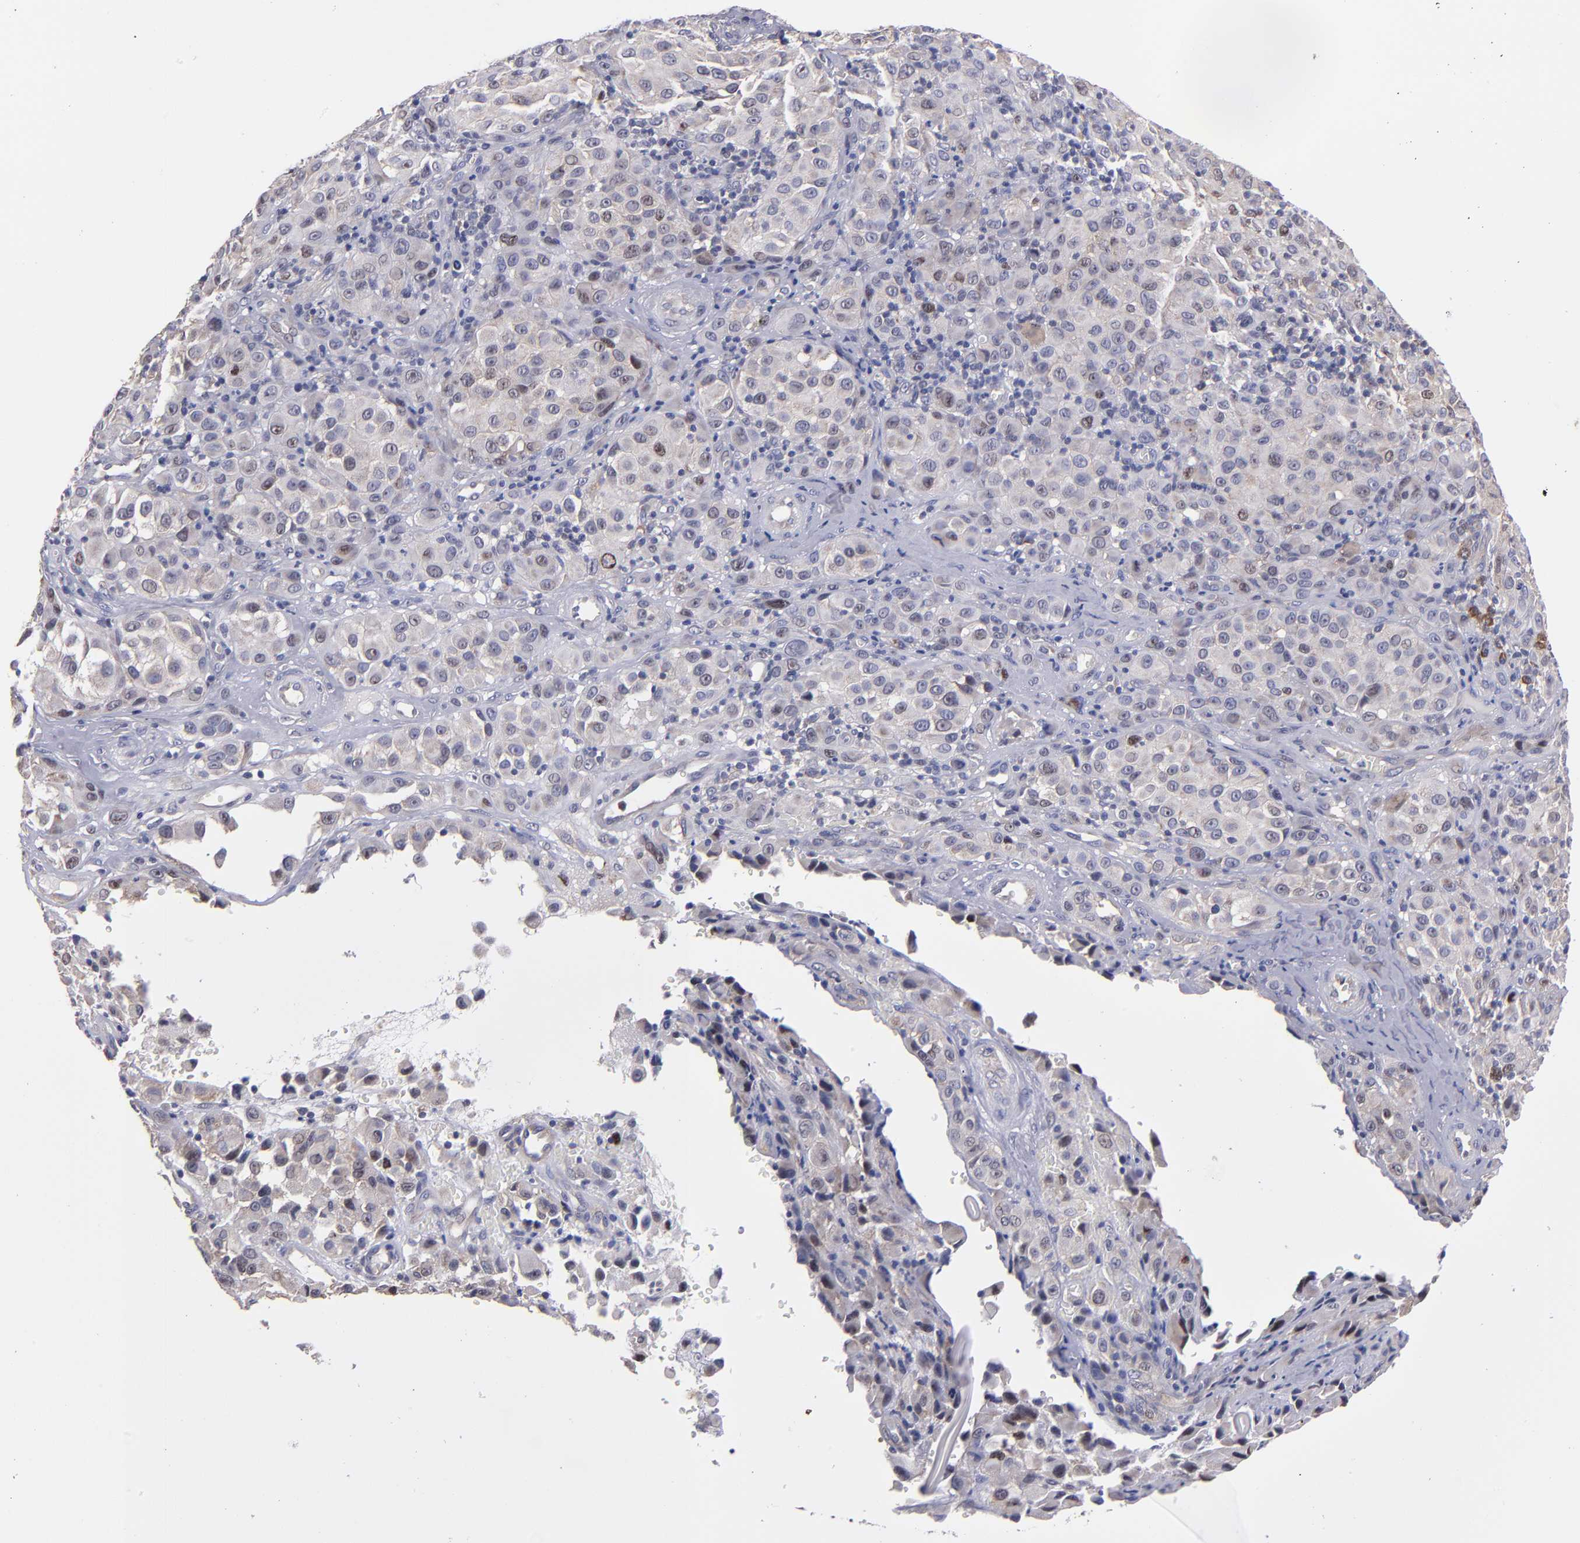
{"staining": {"intensity": "weak", "quantity": ">75%", "location": "cytoplasmic/membranous"}, "tissue": "melanoma", "cell_type": "Tumor cells", "image_type": "cancer", "snomed": [{"axis": "morphology", "description": "Malignant melanoma, NOS"}, {"axis": "topography", "description": "Skin"}], "caption": "Approximately >75% of tumor cells in malignant melanoma demonstrate weak cytoplasmic/membranous protein staining as visualized by brown immunohistochemical staining.", "gene": "EIF3L", "patient": {"sex": "female", "age": 21}}